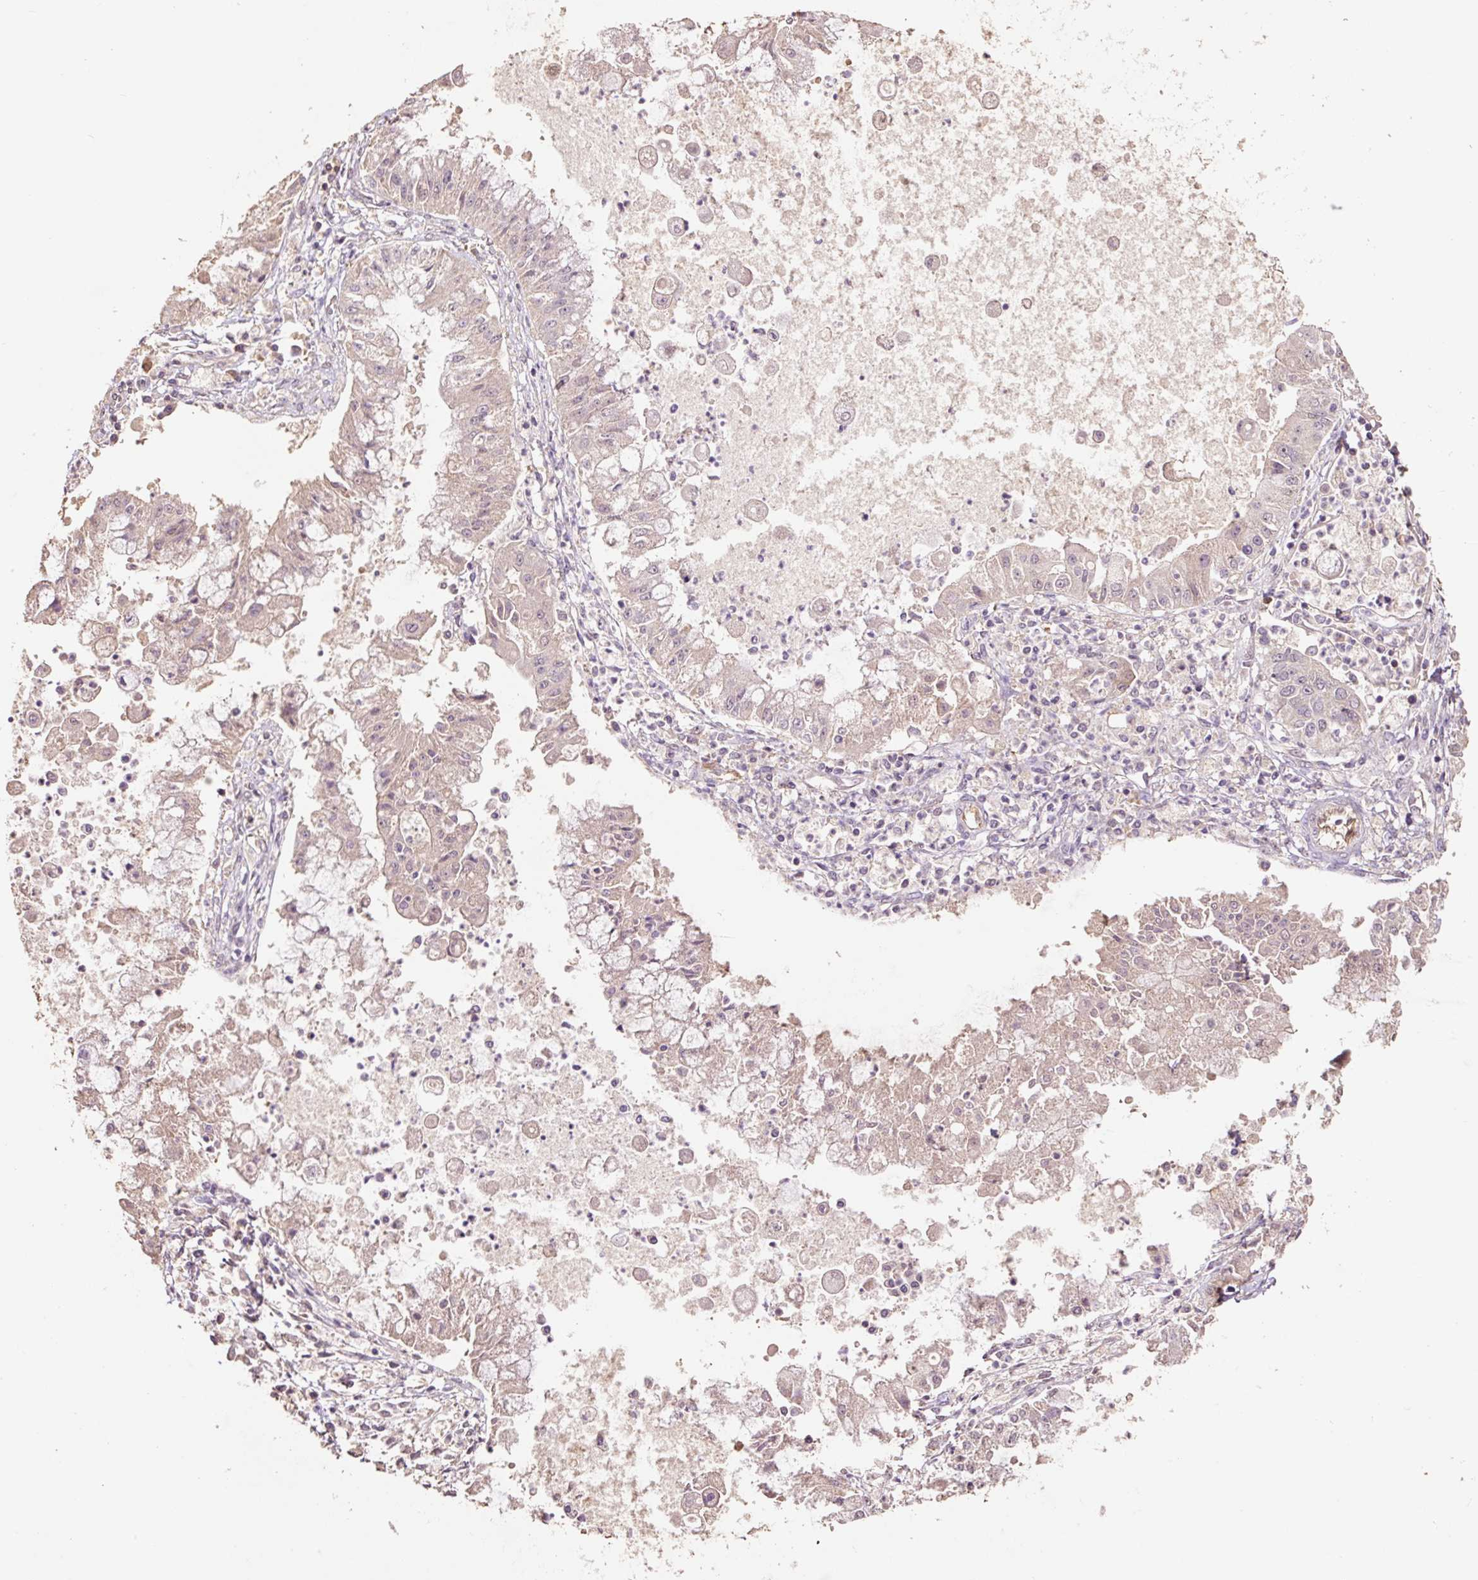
{"staining": {"intensity": "weak", "quantity": ">75%", "location": "cytoplasmic/membranous,nuclear"}, "tissue": "ovarian cancer", "cell_type": "Tumor cells", "image_type": "cancer", "snomed": [{"axis": "morphology", "description": "Cystadenocarcinoma, mucinous, NOS"}, {"axis": "topography", "description": "Ovary"}], "caption": "There is low levels of weak cytoplasmic/membranous and nuclear expression in tumor cells of ovarian cancer (mucinous cystadenocarcinoma), as demonstrated by immunohistochemical staining (brown color).", "gene": "HERC2", "patient": {"sex": "female", "age": 70}}